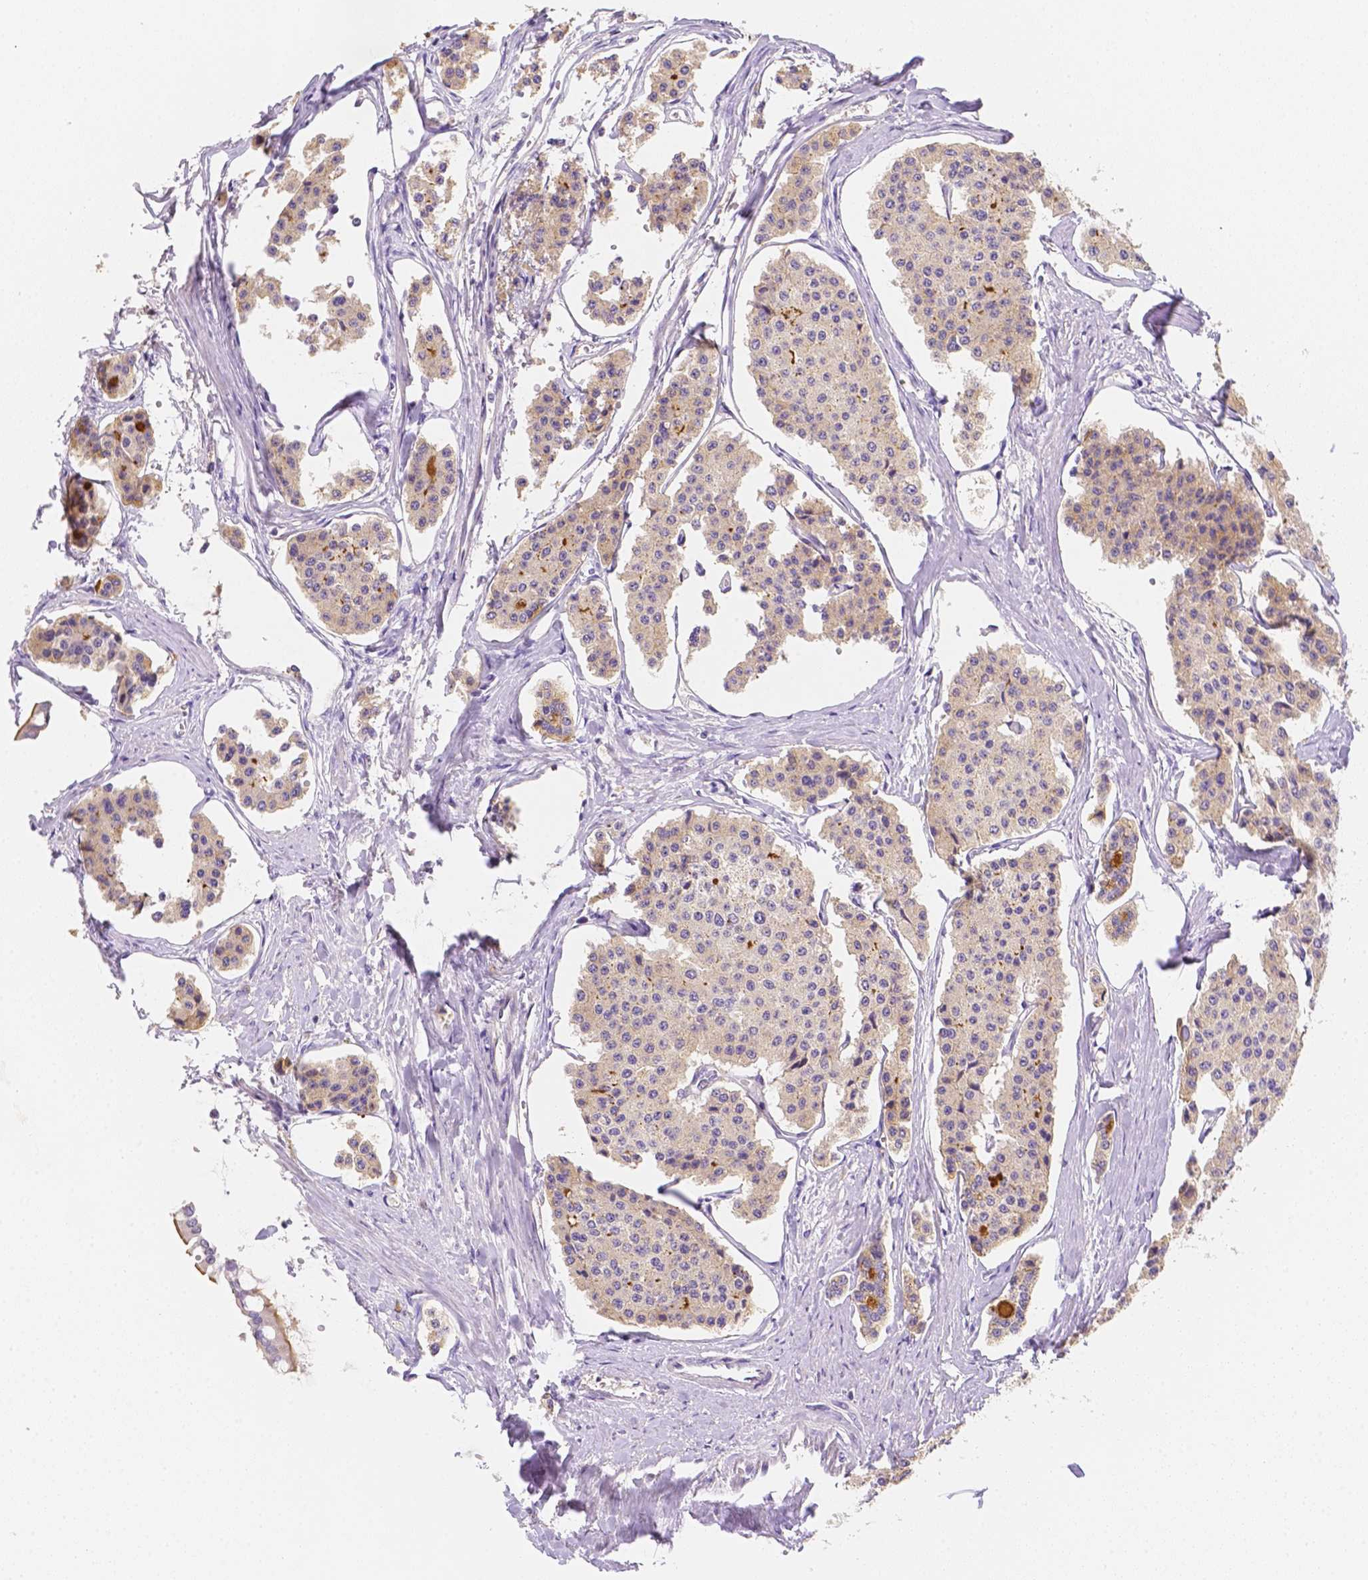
{"staining": {"intensity": "weak", "quantity": "<25%", "location": "cytoplasmic/membranous"}, "tissue": "carcinoid", "cell_type": "Tumor cells", "image_type": "cancer", "snomed": [{"axis": "morphology", "description": "Carcinoid, malignant, NOS"}, {"axis": "topography", "description": "Small intestine"}], "caption": "High magnification brightfield microscopy of malignant carcinoid stained with DAB (brown) and counterstained with hematoxylin (blue): tumor cells show no significant staining. (Stains: DAB immunohistochemistry with hematoxylin counter stain, Microscopy: brightfield microscopy at high magnification).", "gene": "C10orf67", "patient": {"sex": "female", "age": 65}}